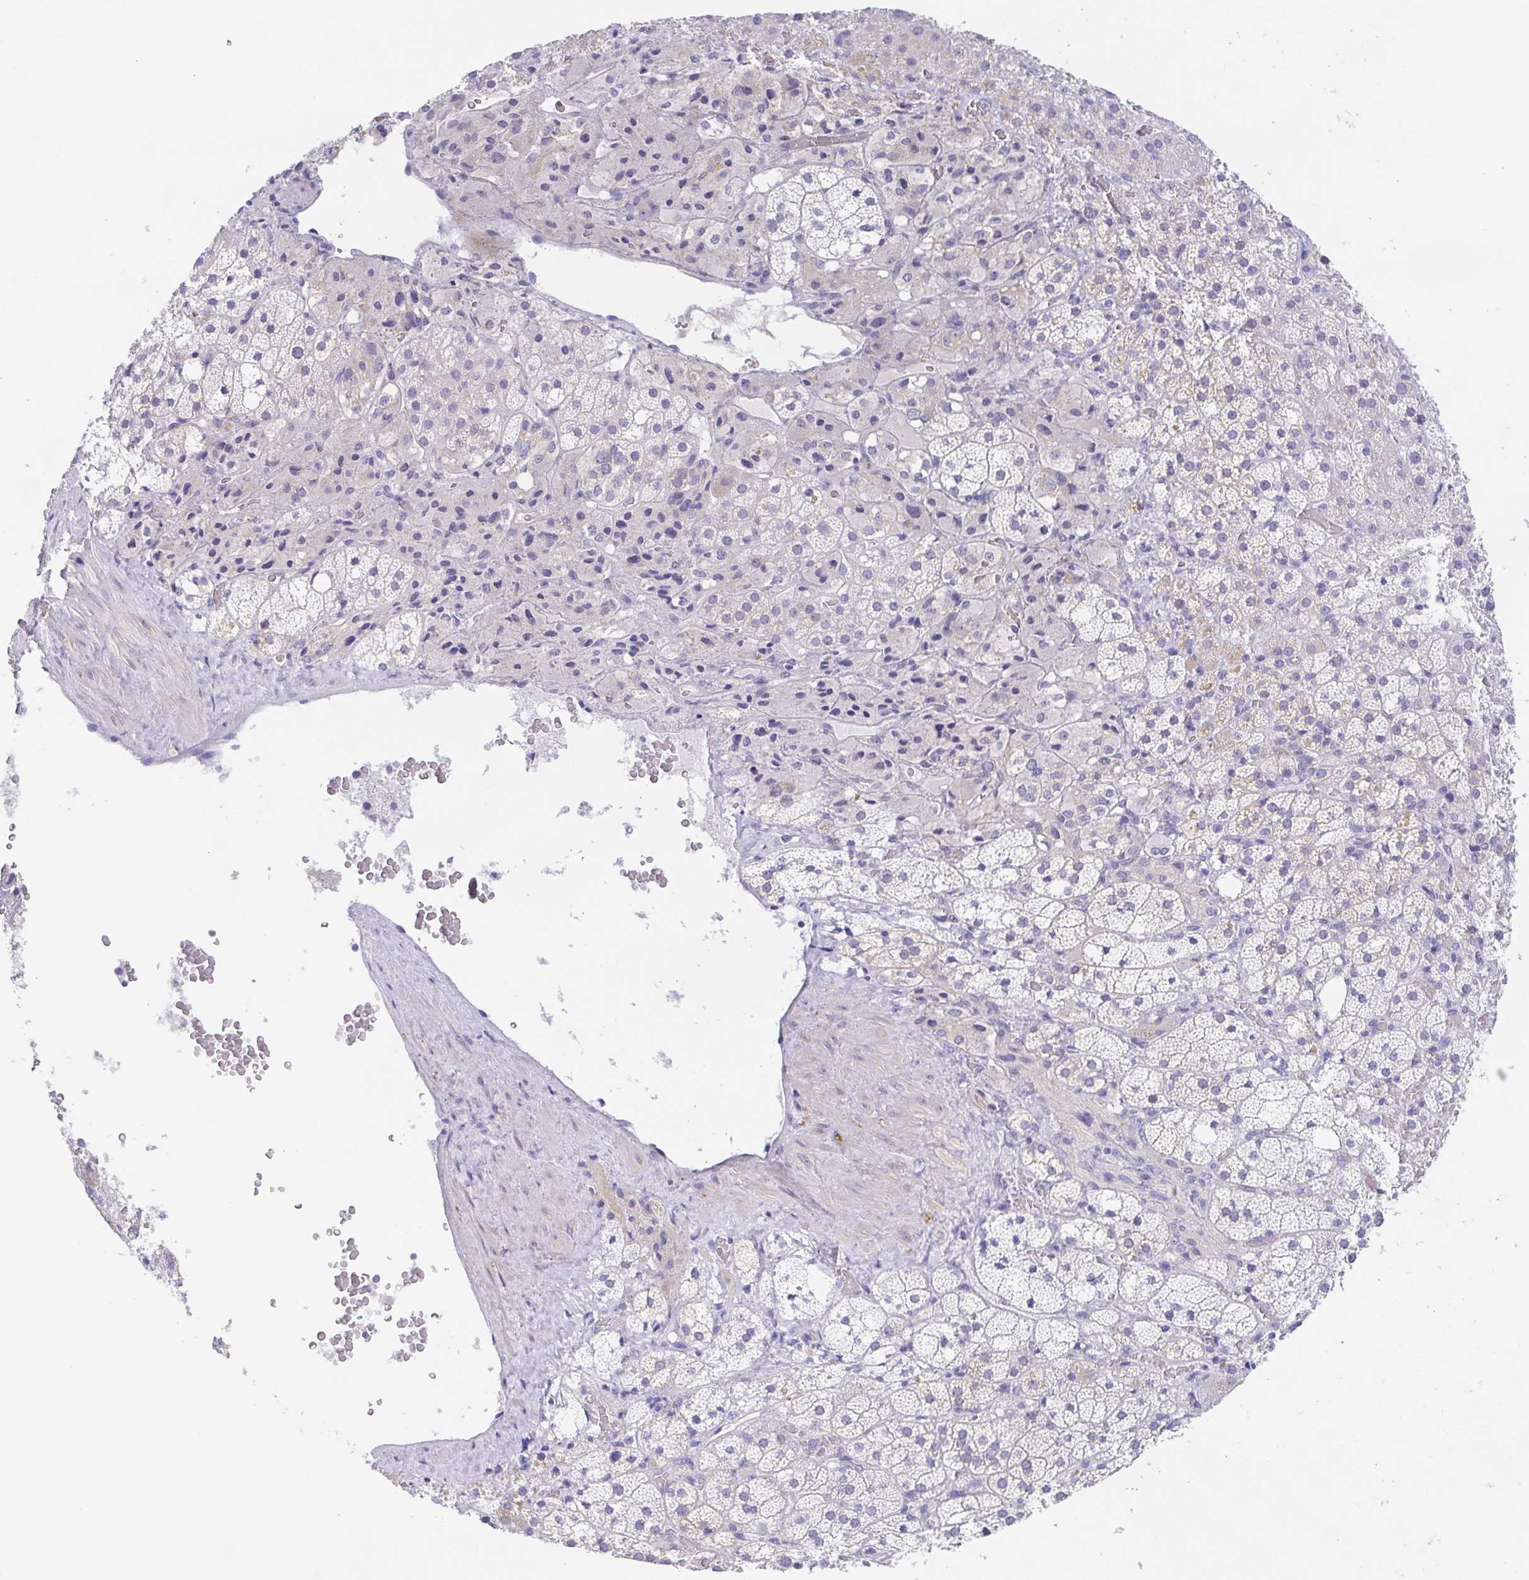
{"staining": {"intensity": "negative", "quantity": "none", "location": "none"}, "tissue": "adrenal gland", "cell_type": "Glandular cells", "image_type": "normal", "snomed": [{"axis": "morphology", "description": "Normal tissue, NOS"}, {"axis": "topography", "description": "Adrenal gland"}], "caption": "Photomicrograph shows no protein positivity in glandular cells of benign adrenal gland.", "gene": "MUCL3", "patient": {"sex": "male", "age": 53}}